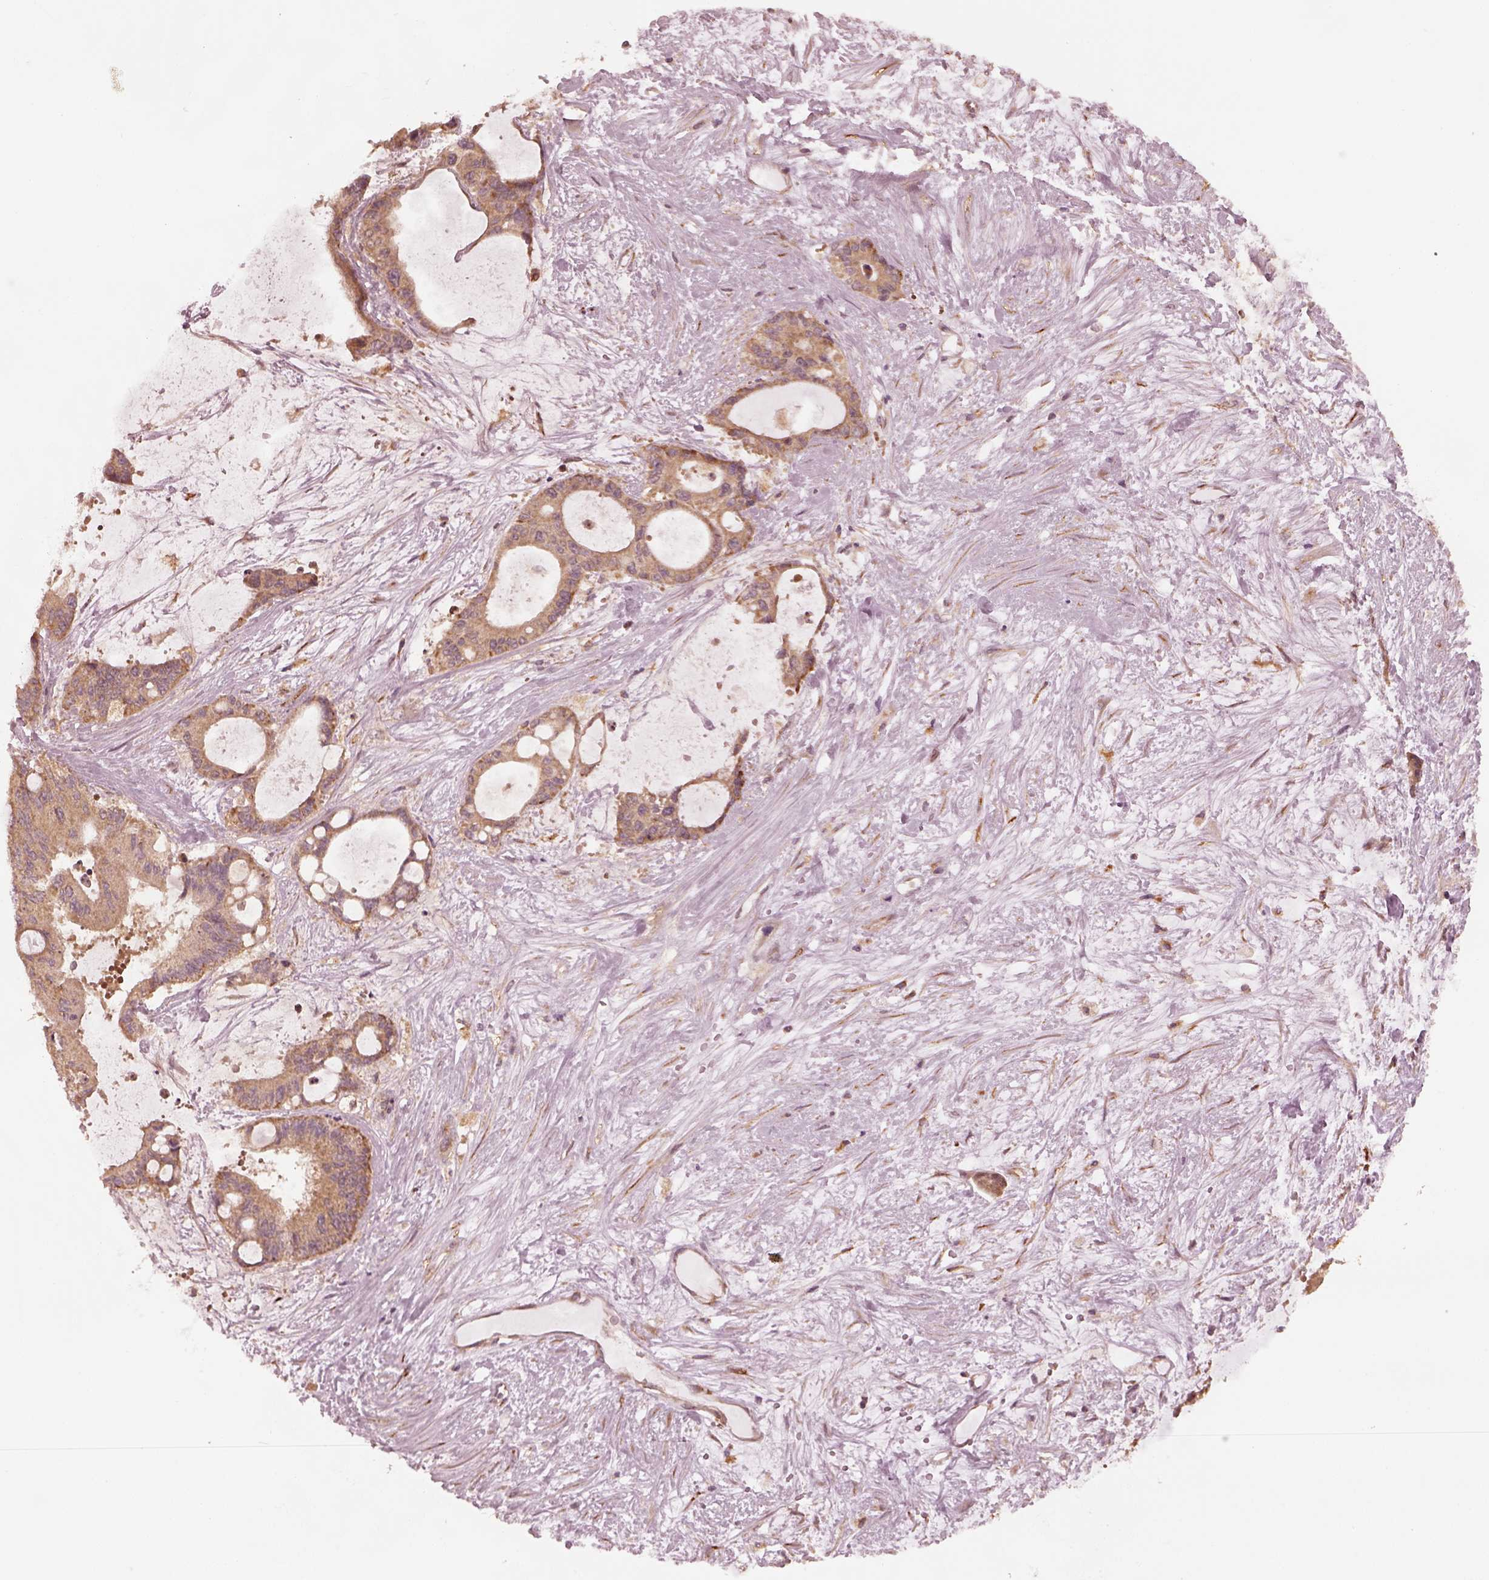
{"staining": {"intensity": "weak", "quantity": ">75%", "location": "cytoplasmic/membranous"}, "tissue": "liver cancer", "cell_type": "Tumor cells", "image_type": "cancer", "snomed": [{"axis": "morphology", "description": "Normal tissue, NOS"}, {"axis": "morphology", "description": "Cholangiocarcinoma"}, {"axis": "topography", "description": "Liver"}, {"axis": "topography", "description": "Peripheral nerve tissue"}], "caption": "Weak cytoplasmic/membranous staining for a protein is seen in approximately >75% of tumor cells of liver cancer using immunohistochemistry.", "gene": "FAF2", "patient": {"sex": "female", "age": 73}}